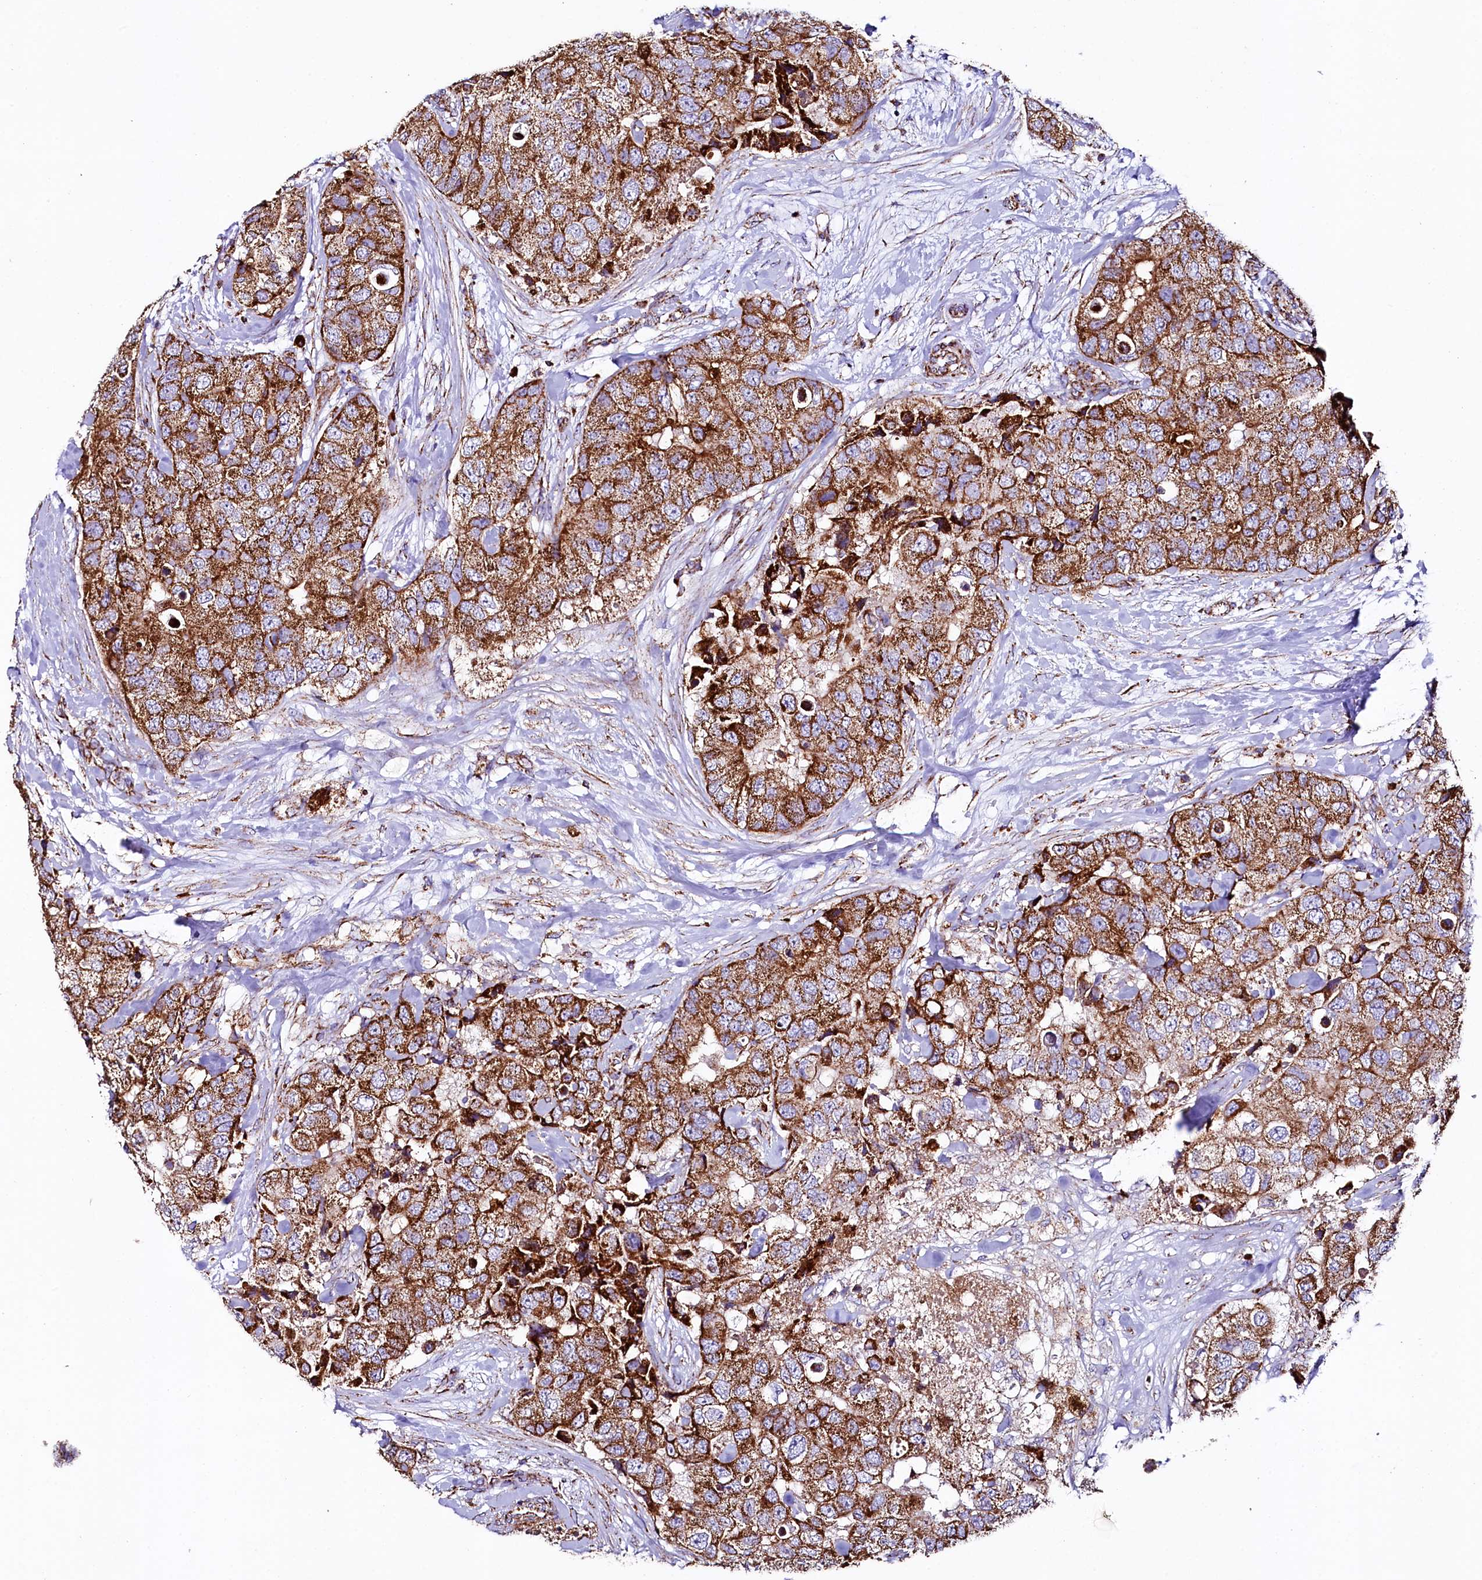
{"staining": {"intensity": "strong", "quantity": ">75%", "location": "cytoplasmic/membranous"}, "tissue": "breast cancer", "cell_type": "Tumor cells", "image_type": "cancer", "snomed": [{"axis": "morphology", "description": "Duct carcinoma"}, {"axis": "topography", "description": "Breast"}], "caption": "Infiltrating ductal carcinoma (breast) stained for a protein (brown) displays strong cytoplasmic/membranous positive expression in about >75% of tumor cells.", "gene": "APLP2", "patient": {"sex": "female", "age": 62}}